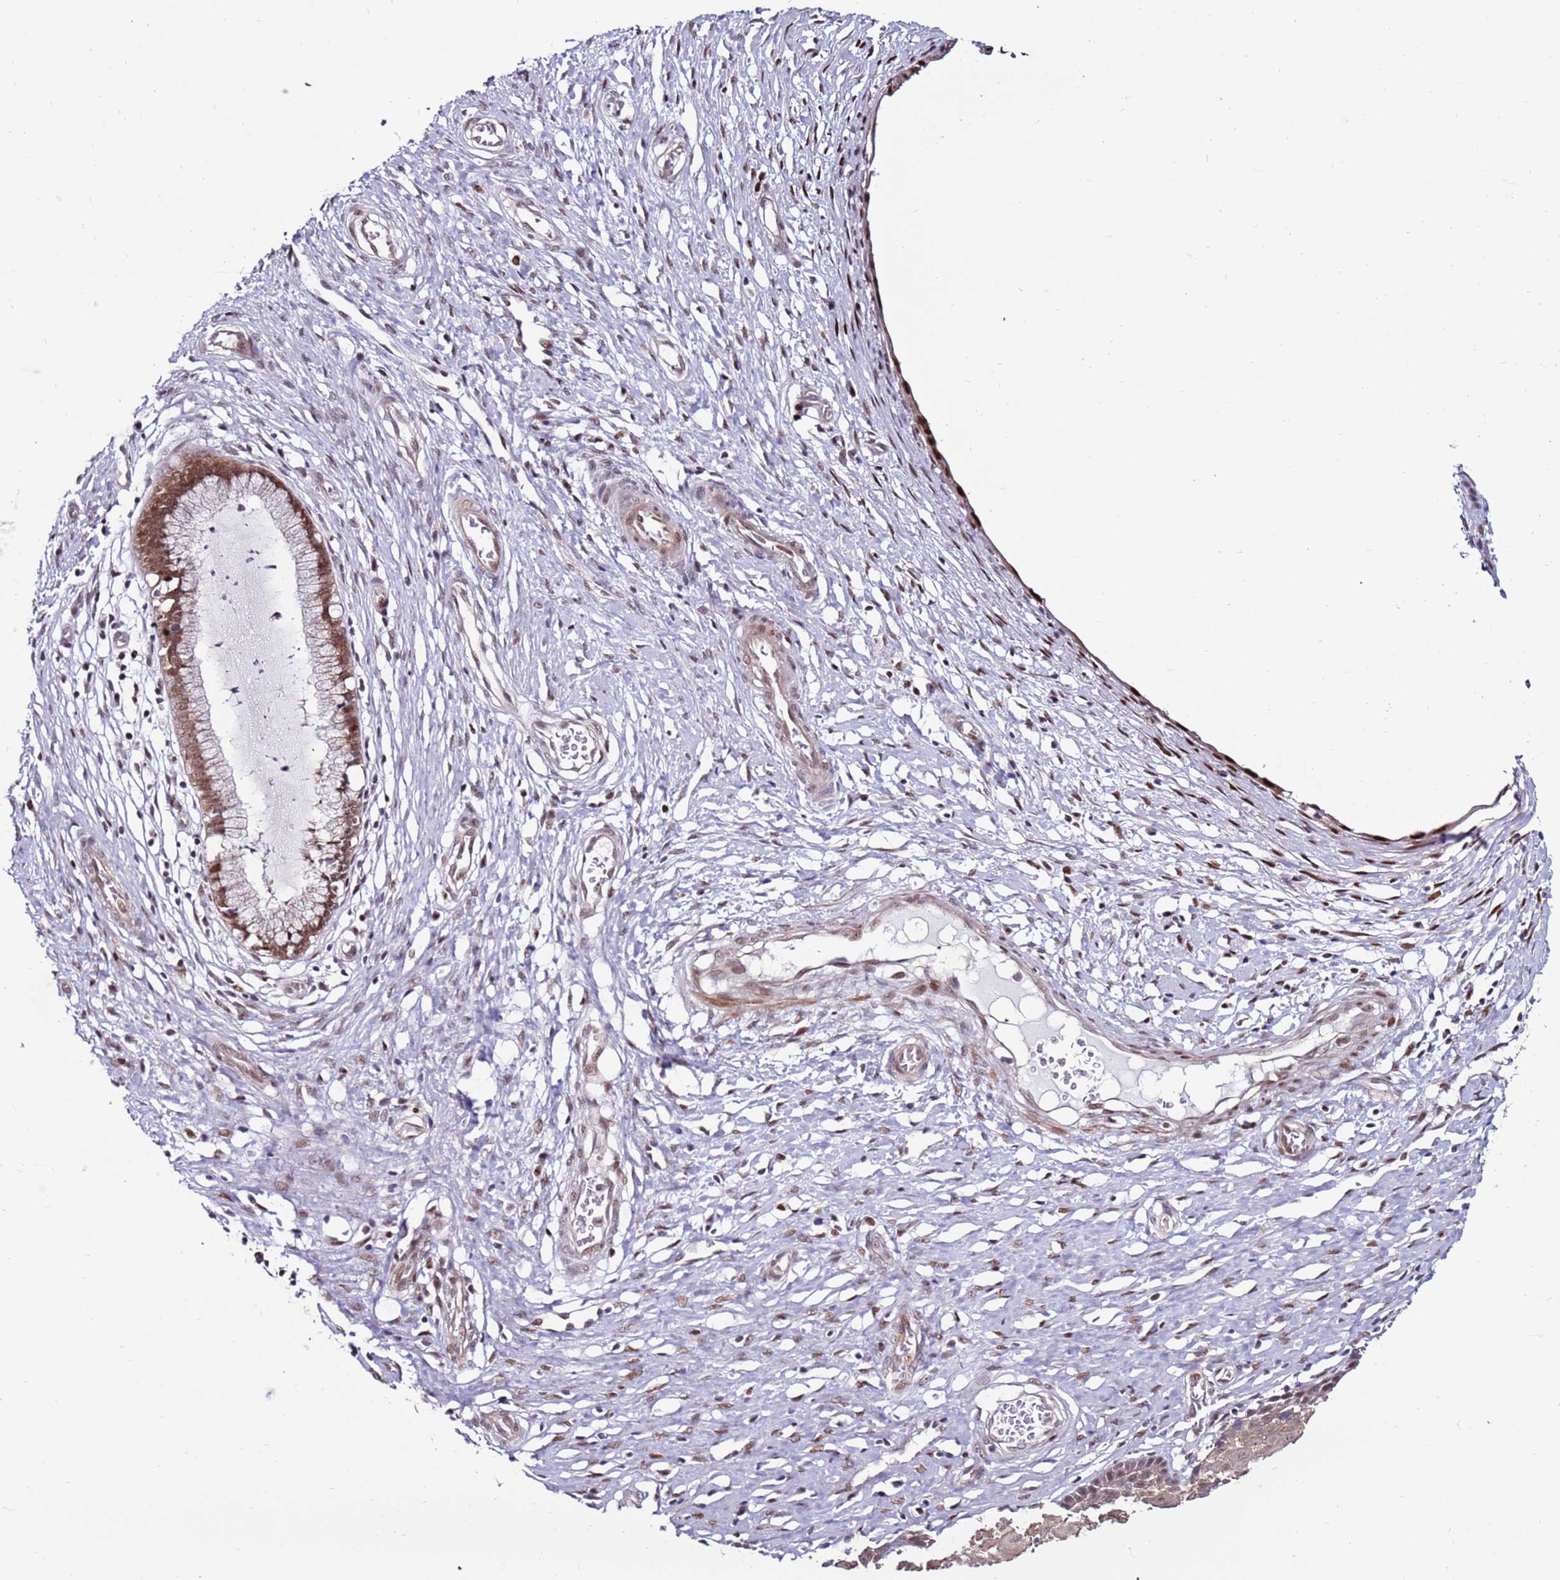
{"staining": {"intensity": "moderate", "quantity": ">75%", "location": "cytoplasmic/membranous,nuclear"}, "tissue": "cervix", "cell_type": "Glandular cells", "image_type": "normal", "snomed": [{"axis": "morphology", "description": "Normal tissue, NOS"}, {"axis": "topography", "description": "Cervix"}], "caption": "Protein staining exhibits moderate cytoplasmic/membranous,nuclear positivity in about >75% of glandular cells in benign cervix. (IHC, brightfield microscopy, high magnification).", "gene": "KPNA4", "patient": {"sex": "female", "age": 55}}